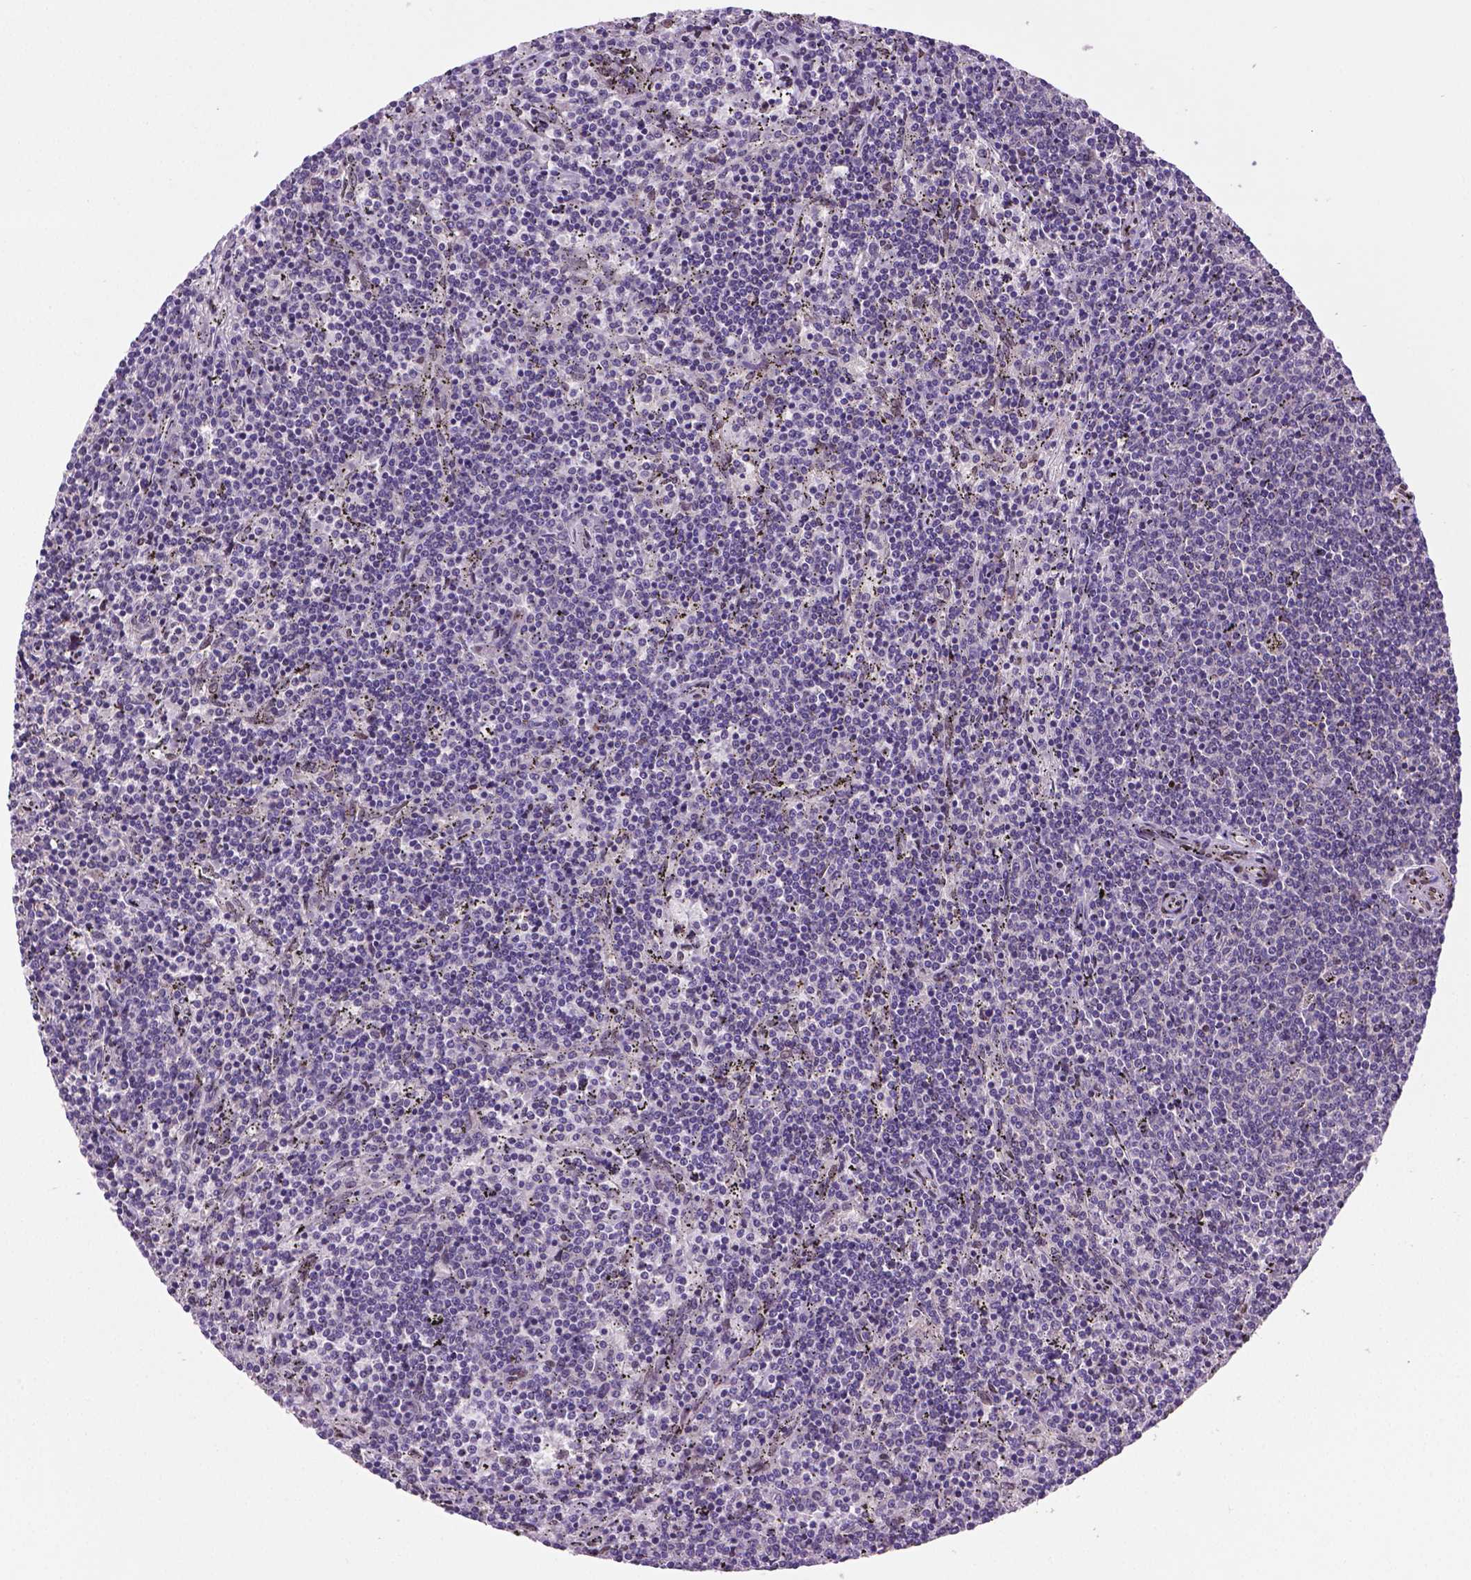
{"staining": {"intensity": "negative", "quantity": "none", "location": "none"}, "tissue": "lymphoma", "cell_type": "Tumor cells", "image_type": "cancer", "snomed": [{"axis": "morphology", "description": "Malignant lymphoma, non-Hodgkin's type, Low grade"}, {"axis": "topography", "description": "Spleen"}], "caption": "Lymphoma was stained to show a protein in brown. There is no significant expression in tumor cells.", "gene": "IRF6", "patient": {"sex": "female", "age": 50}}